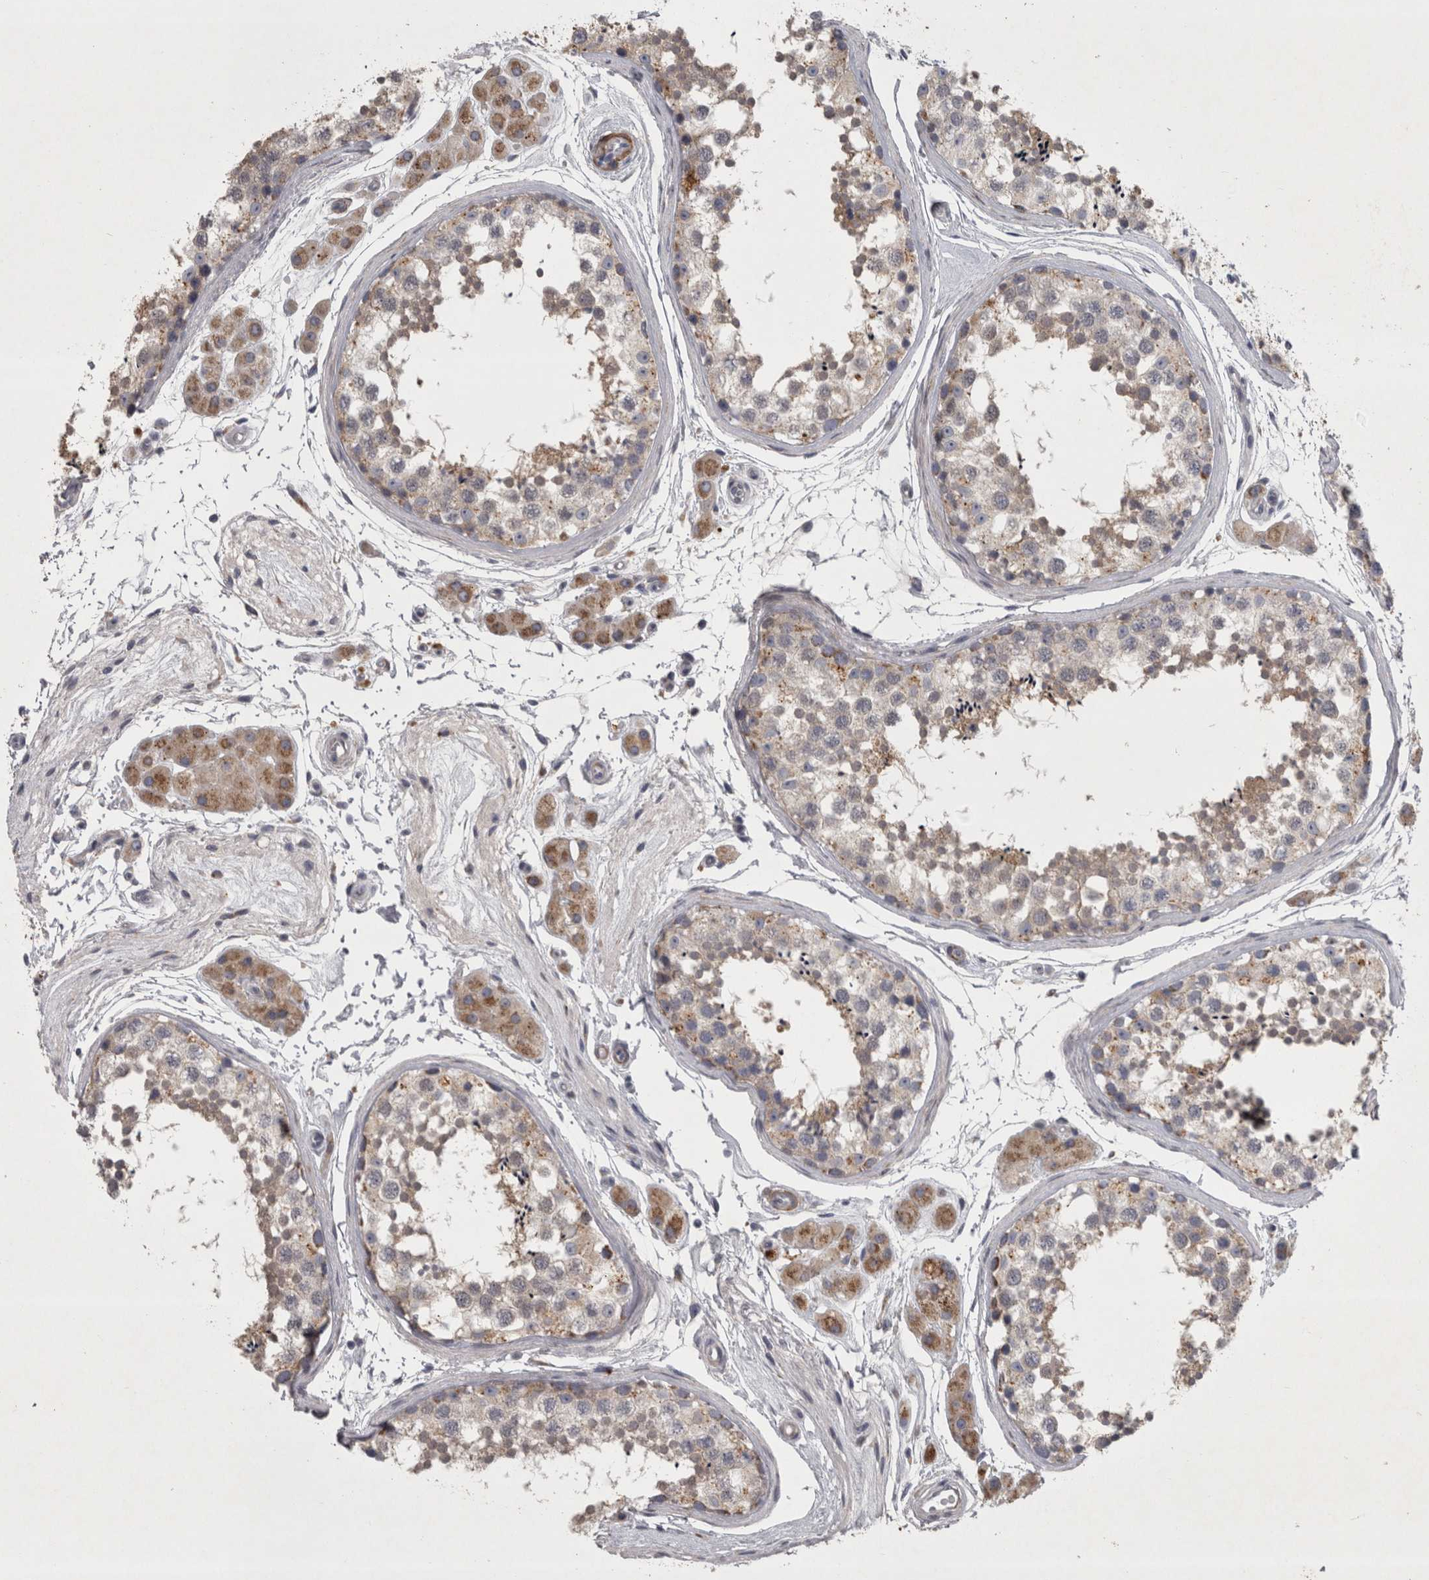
{"staining": {"intensity": "weak", "quantity": "<25%", "location": "cytoplasmic/membranous"}, "tissue": "testis", "cell_type": "Cells in seminiferous ducts", "image_type": "normal", "snomed": [{"axis": "morphology", "description": "Normal tissue, NOS"}, {"axis": "topography", "description": "Testis"}], "caption": "A high-resolution image shows immunohistochemistry staining of unremarkable testis, which shows no significant expression in cells in seminiferous ducts. (Immunohistochemistry (ihc), brightfield microscopy, high magnification).", "gene": "DBT", "patient": {"sex": "male", "age": 56}}